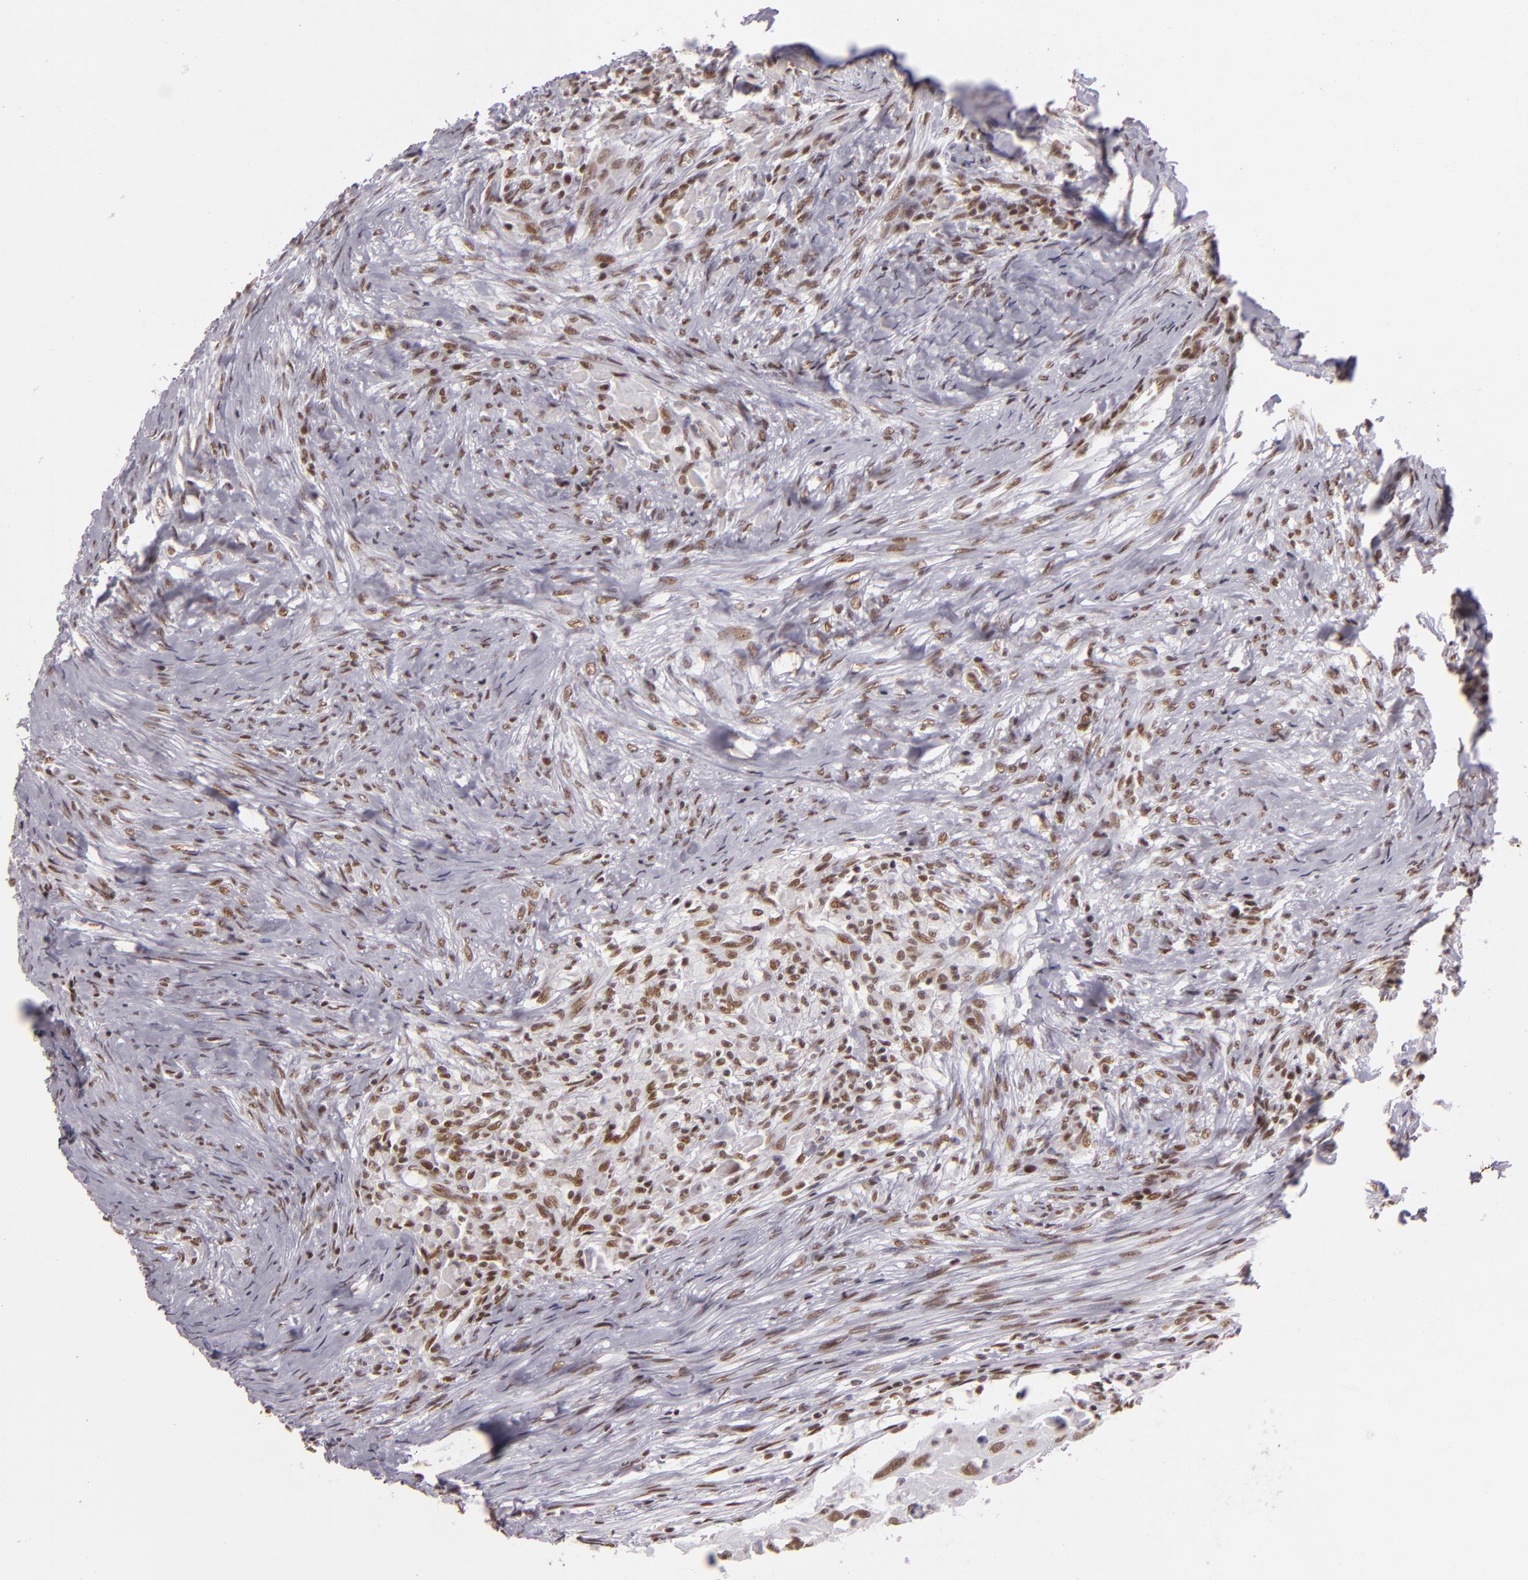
{"staining": {"intensity": "weak", "quantity": ">75%", "location": "nuclear"}, "tissue": "head and neck cancer", "cell_type": "Tumor cells", "image_type": "cancer", "snomed": [{"axis": "morphology", "description": "Squamous cell carcinoma, NOS"}, {"axis": "topography", "description": "Head-Neck"}], "caption": "High-magnification brightfield microscopy of squamous cell carcinoma (head and neck) stained with DAB (brown) and counterstained with hematoxylin (blue). tumor cells exhibit weak nuclear positivity is appreciated in about>75% of cells.", "gene": "BRD8", "patient": {"sex": "male", "age": 64}}